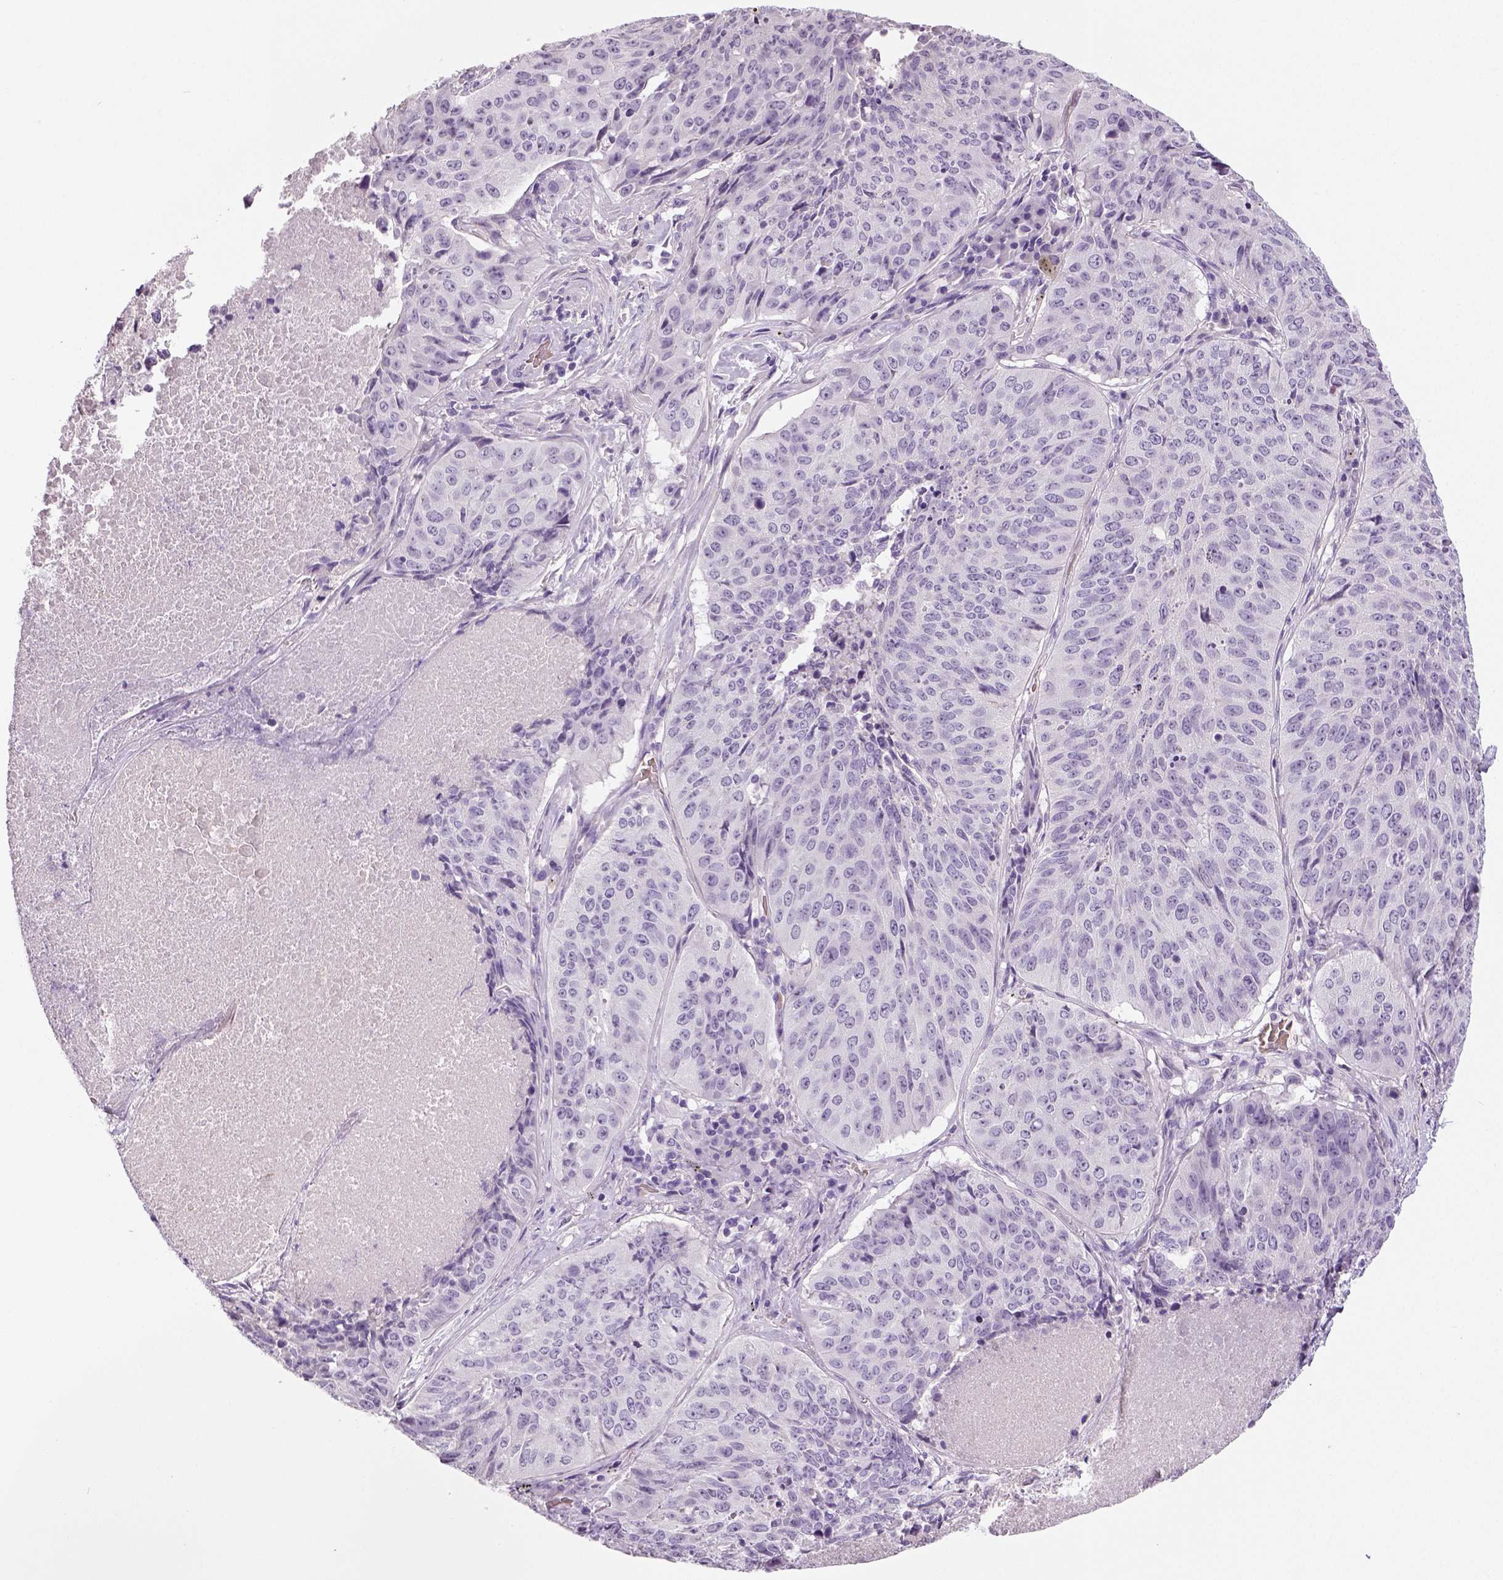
{"staining": {"intensity": "negative", "quantity": "none", "location": "none"}, "tissue": "lung cancer", "cell_type": "Tumor cells", "image_type": "cancer", "snomed": [{"axis": "morphology", "description": "Normal tissue, NOS"}, {"axis": "morphology", "description": "Squamous cell carcinoma, NOS"}, {"axis": "topography", "description": "Bronchus"}, {"axis": "topography", "description": "Lung"}], "caption": "IHC of lung cancer (squamous cell carcinoma) displays no positivity in tumor cells.", "gene": "TSPAN7", "patient": {"sex": "male", "age": 64}}